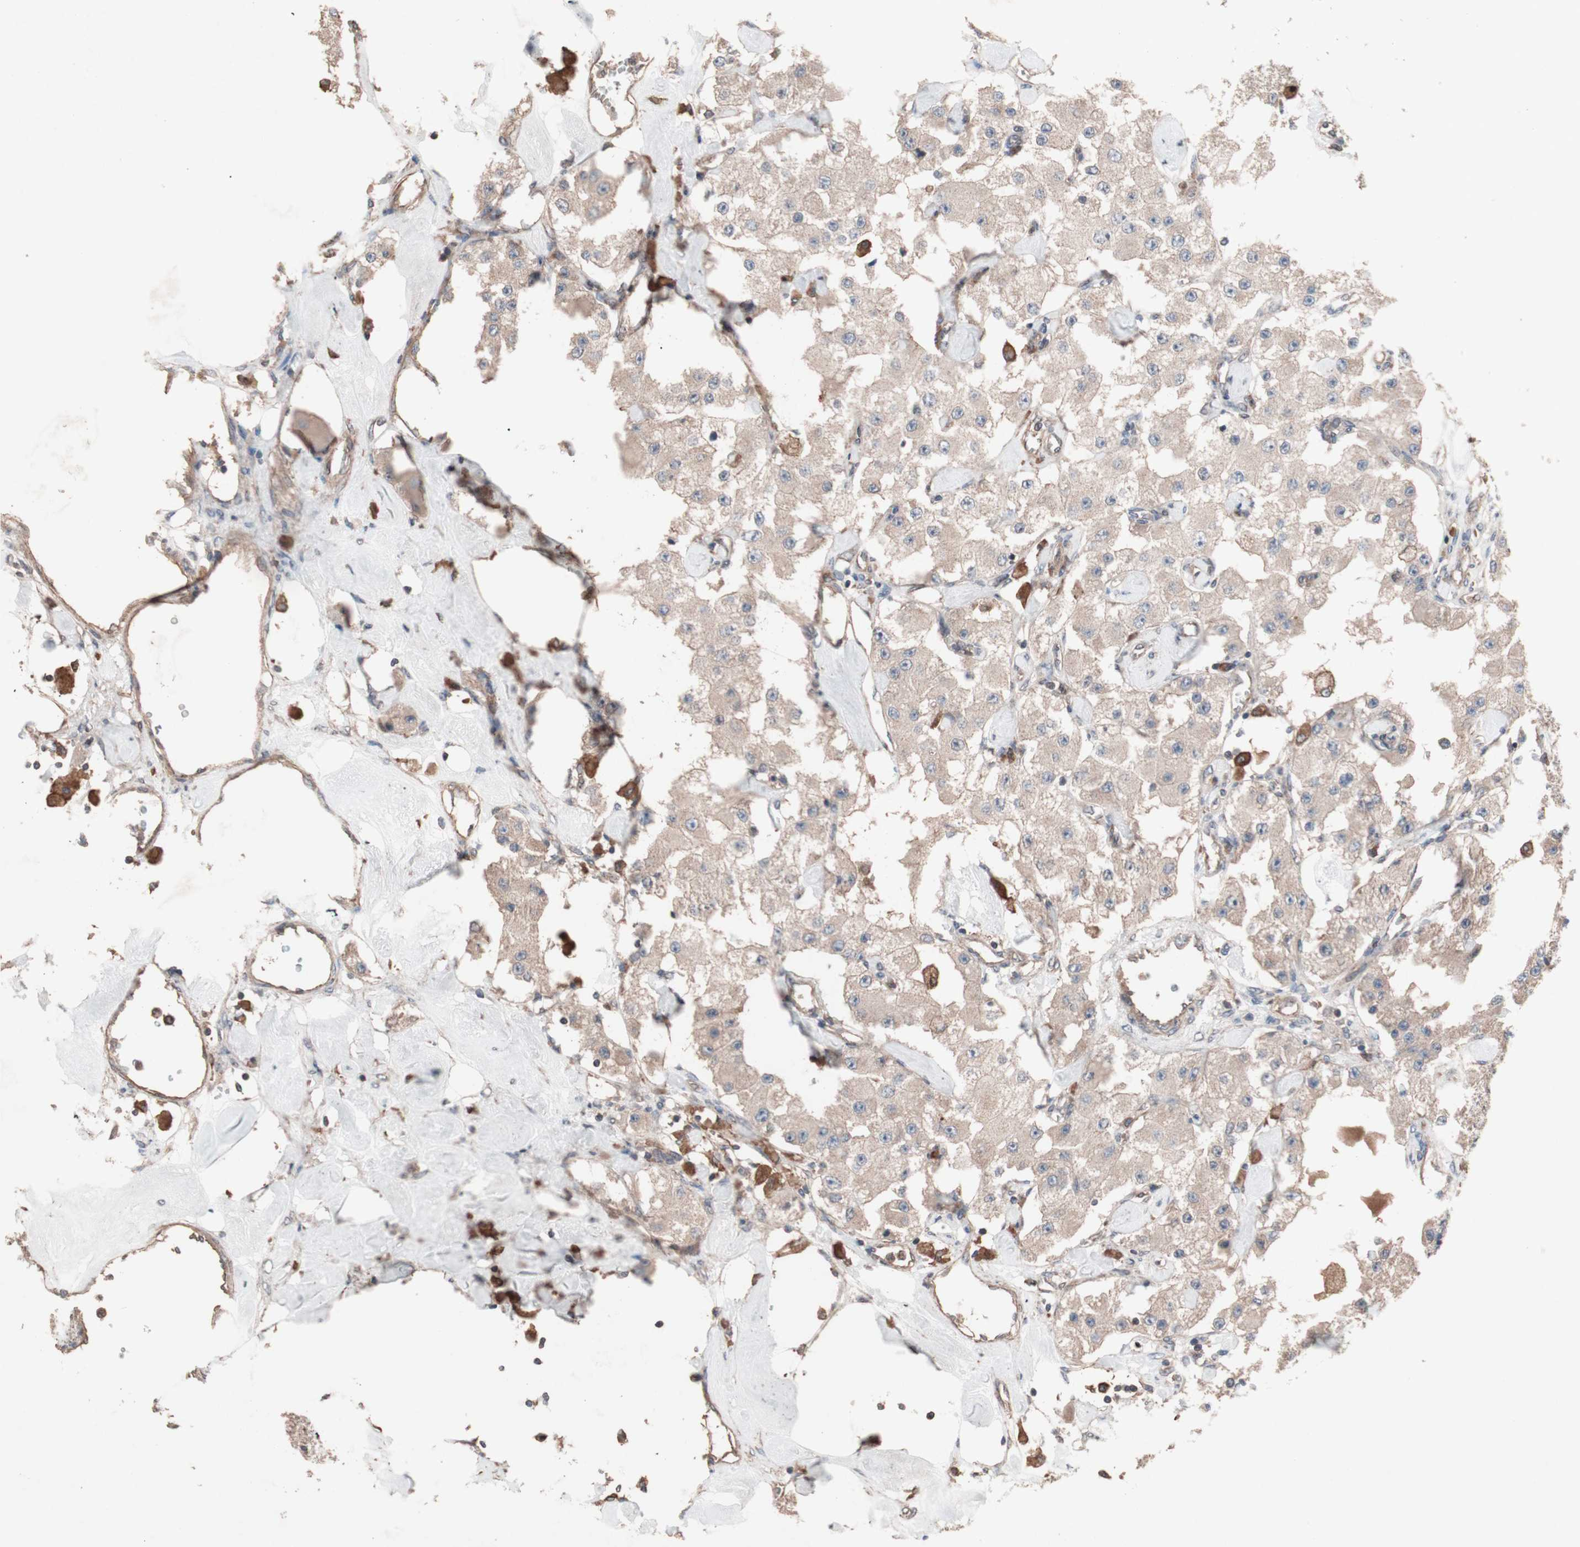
{"staining": {"intensity": "weak", "quantity": ">75%", "location": "cytoplasmic/membranous"}, "tissue": "carcinoid", "cell_type": "Tumor cells", "image_type": "cancer", "snomed": [{"axis": "morphology", "description": "Carcinoid, malignant, NOS"}, {"axis": "topography", "description": "Pancreas"}], "caption": "Protein expression analysis of human carcinoid reveals weak cytoplasmic/membranous positivity in about >75% of tumor cells.", "gene": "ATG7", "patient": {"sex": "male", "age": 41}}